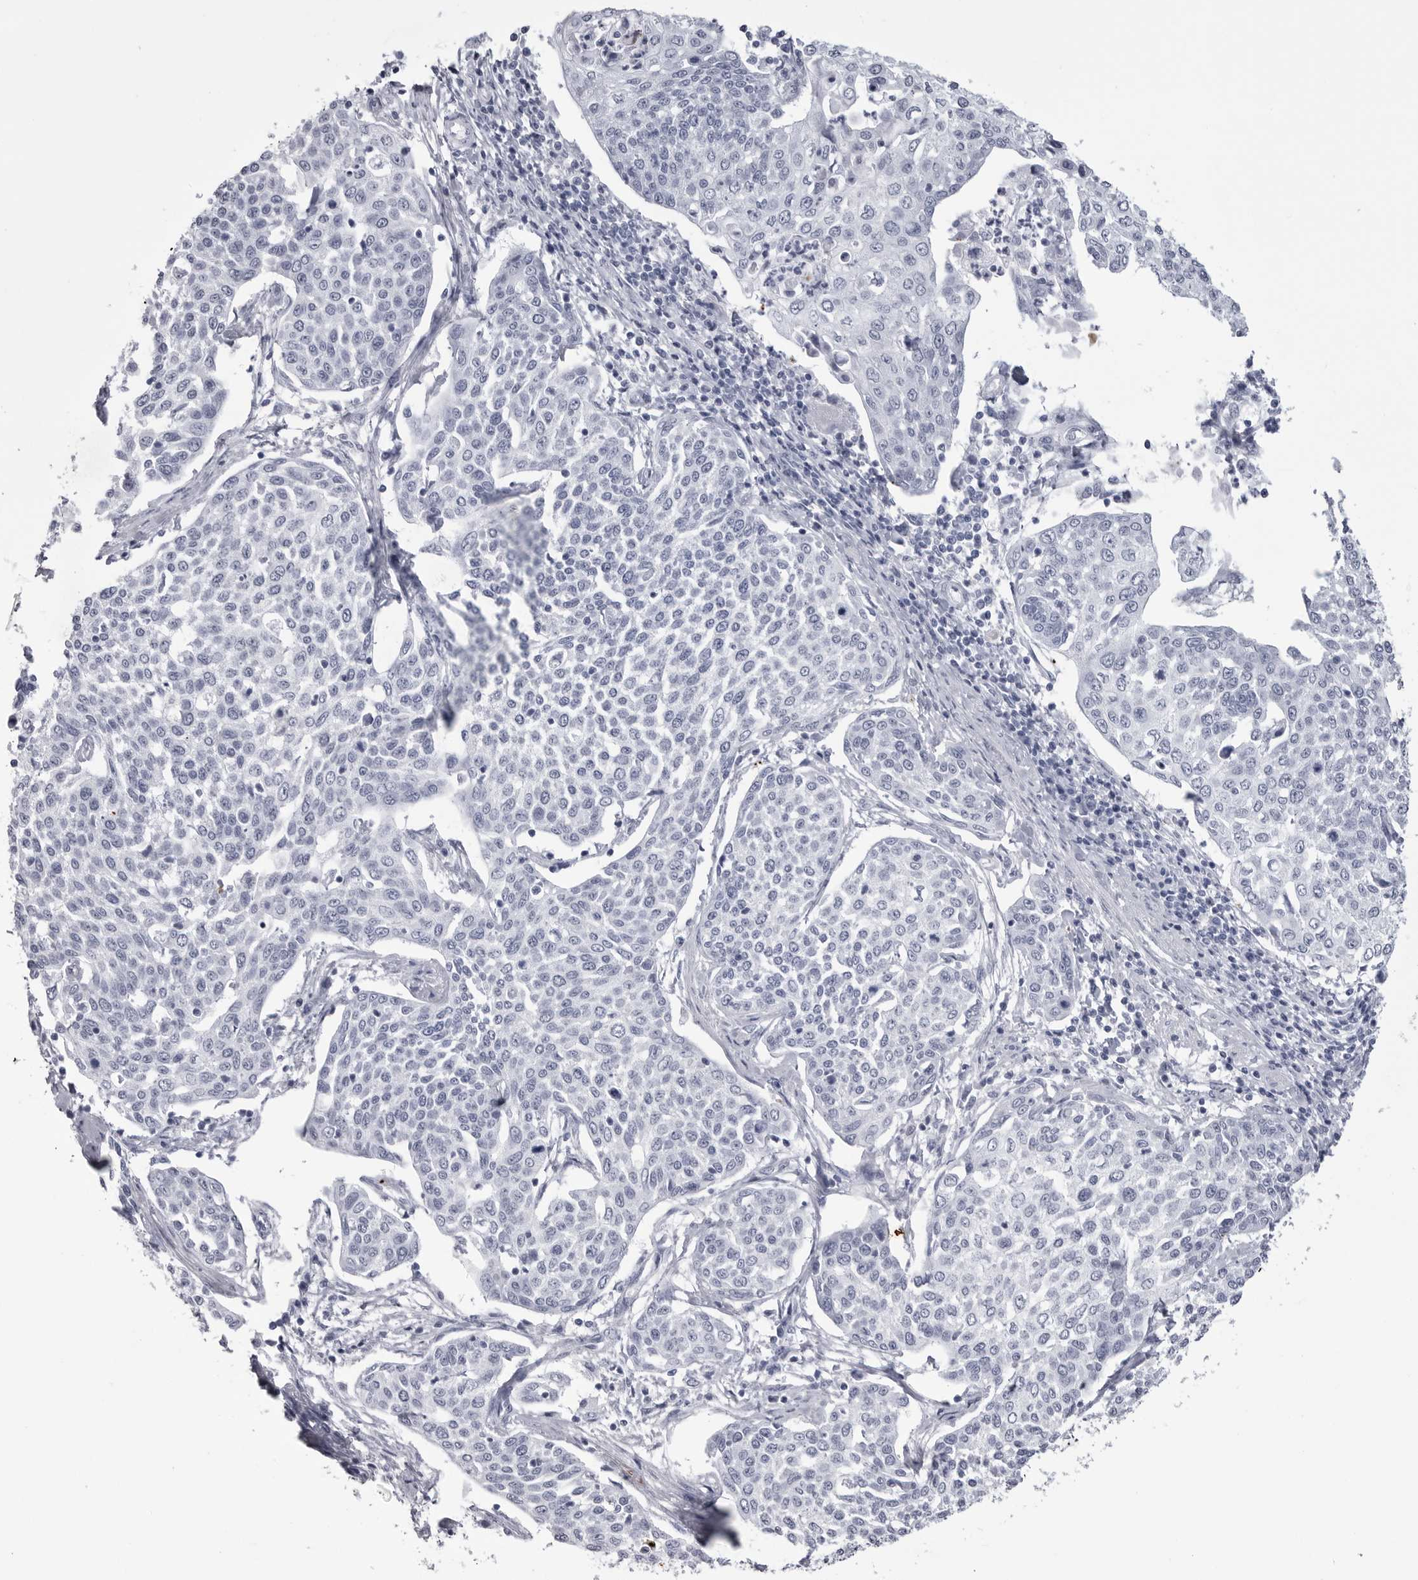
{"staining": {"intensity": "negative", "quantity": "none", "location": "none"}, "tissue": "cervical cancer", "cell_type": "Tumor cells", "image_type": "cancer", "snomed": [{"axis": "morphology", "description": "Squamous cell carcinoma, NOS"}, {"axis": "topography", "description": "Cervix"}], "caption": "The immunohistochemistry (IHC) photomicrograph has no significant staining in tumor cells of squamous cell carcinoma (cervical) tissue. The staining was performed using DAB (3,3'-diaminobenzidine) to visualize the protein expression in brown, while the nuclei were stained in blue with hematoxylin (Magnification: 20x).", "gene": "COL26A1", "patient": {"sex": "female", "age": 34}}